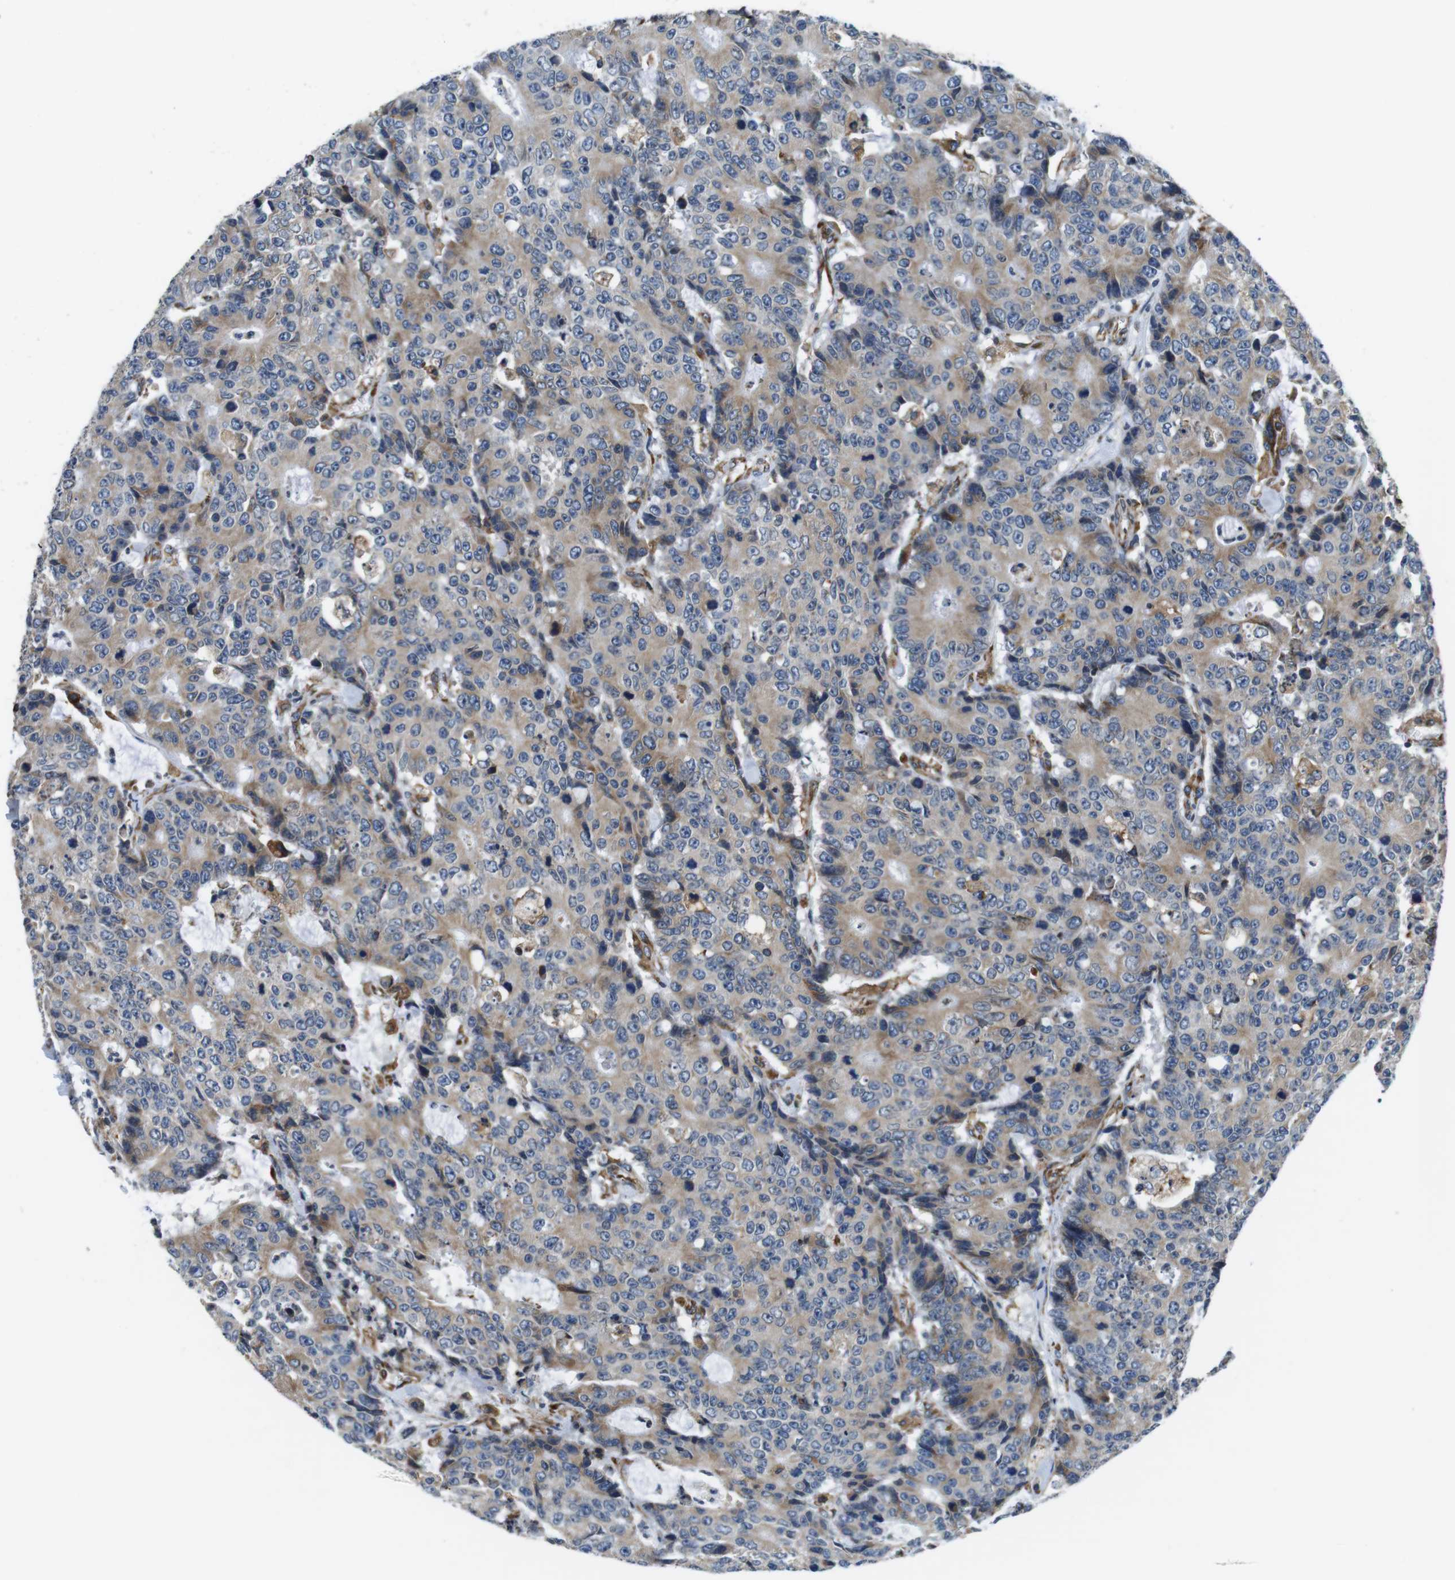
{"staining": {"intensity": "moderate", "quantity": ">75%", "location": "cytoplasmic/membranous"}, "tissue": "colorectal cancer", "cell_type": "Tumor cells", "image_type": "cancer", "snomed": [{"axis": "morphology", "description": "Adenocarcinoma, NOS"}, {"axis": "topography", "description": "Colon"}], "caption": "High-magnification brightfield microscopy of colorectal cancer stained with DAB (brown) and counterstained with hematoxylin (blue). tumor cells exhibit moderate cytoplasmic/membranous positivity is identified in approximately>75% of cells.", "gene": "UGGT1", "patient": {"sex": "female", "age": 86}}